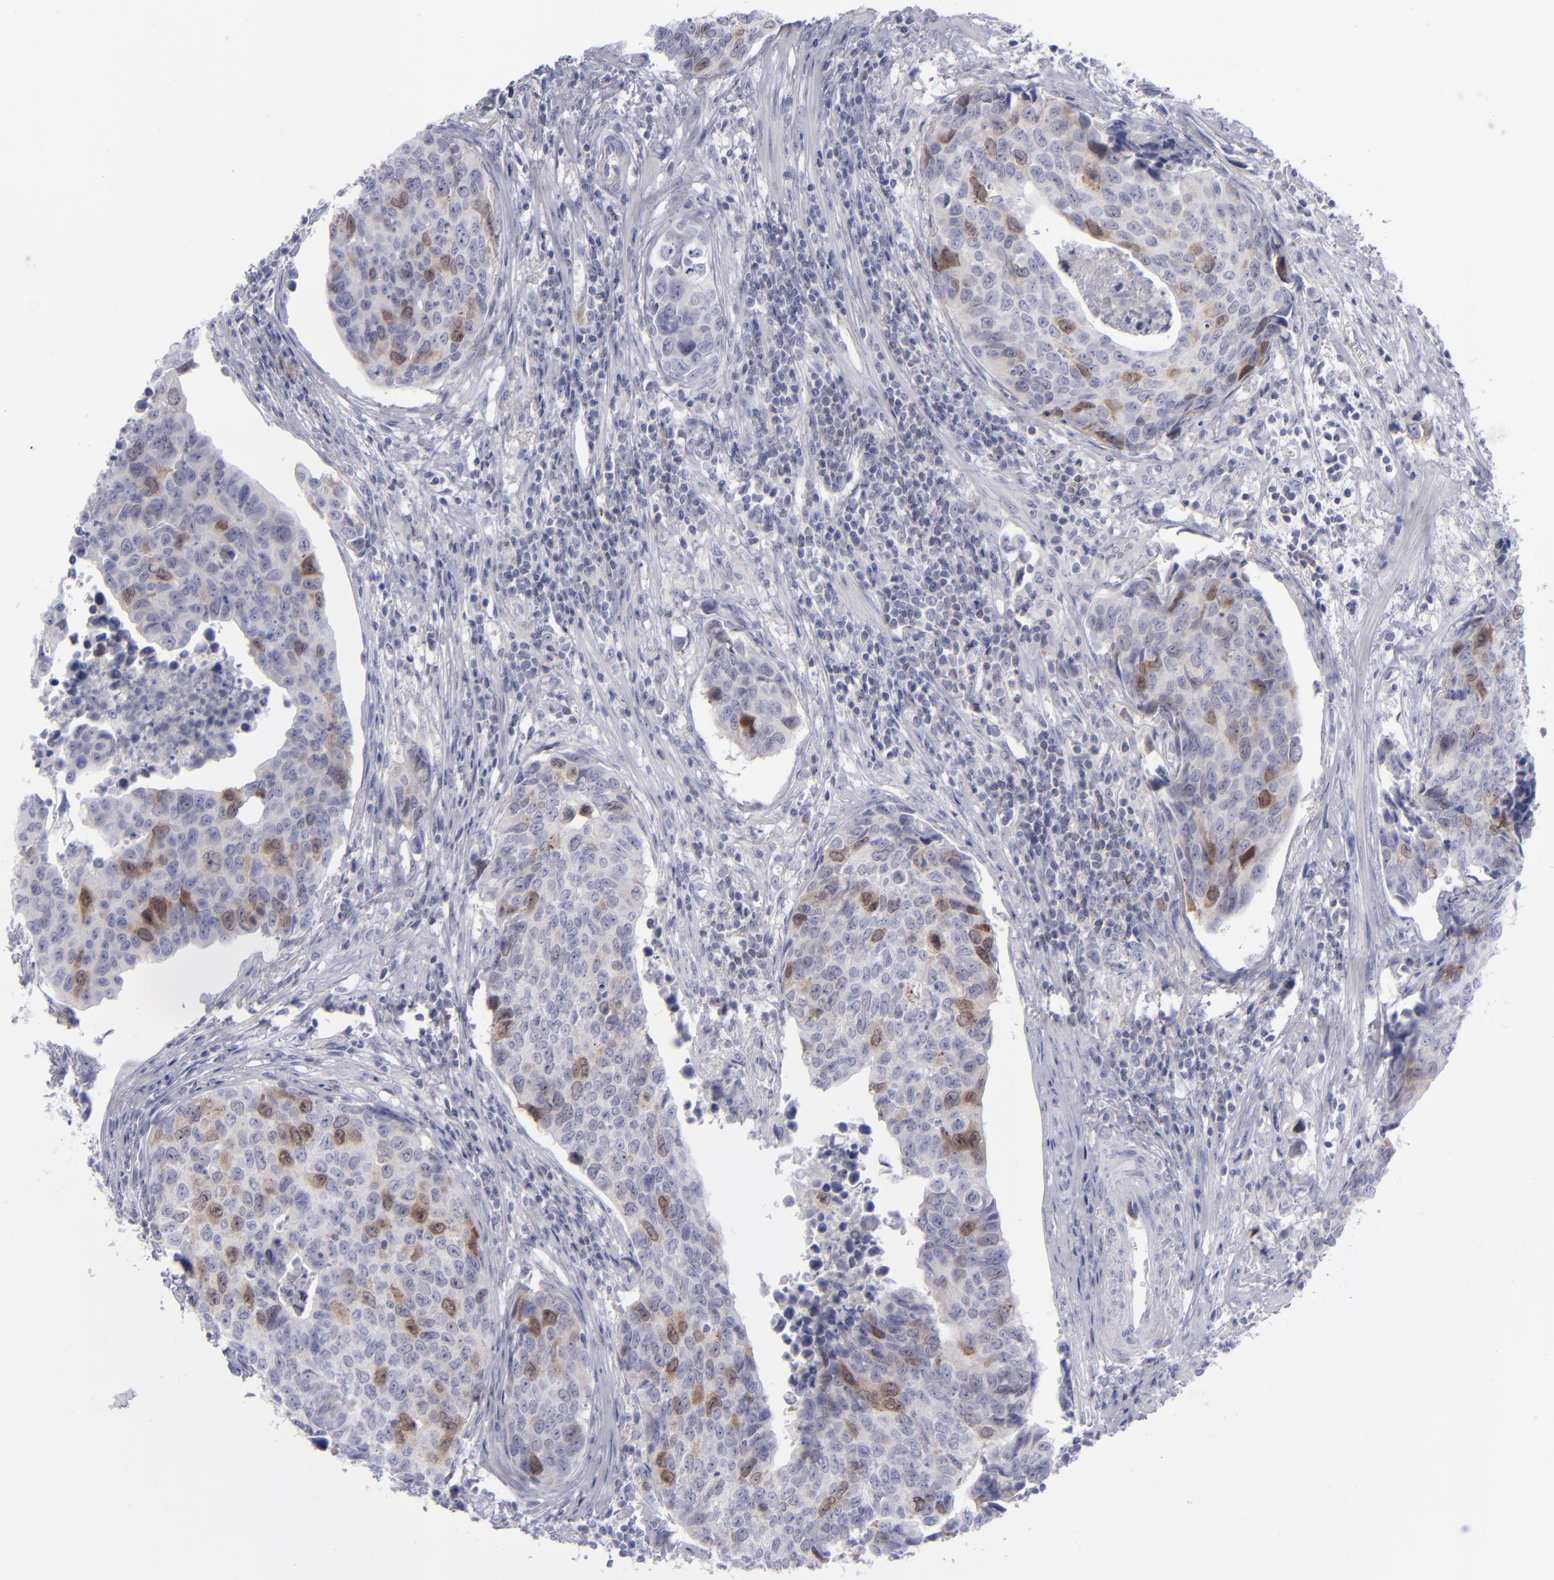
{"staining": {"intensity": "weak", "quantity": "25%-75%", "location": "cytoplasmic/membranous,nuclear"}, "tissue": "urothelial cancer", "cell_type": "Tumor cells", "image_type": "cancer", "snomed": [{"axis": "morphology", "description": "Urothelial carcinoma, High grade"}, {"axis": "topography", "description": "Urinary bladder"}], "caption": "This photomicrograph exhibits urothelial carcinoma (high-grade) stained with immunohistochemistry to label a protein in brown. The cytoplasmic/membranous and nuclear of tumor cells show weak positivity for the protein. Nuclei are counter-stained blue.", "gene": "AURKA", "patient": {"sex": "male", "age": 81}}